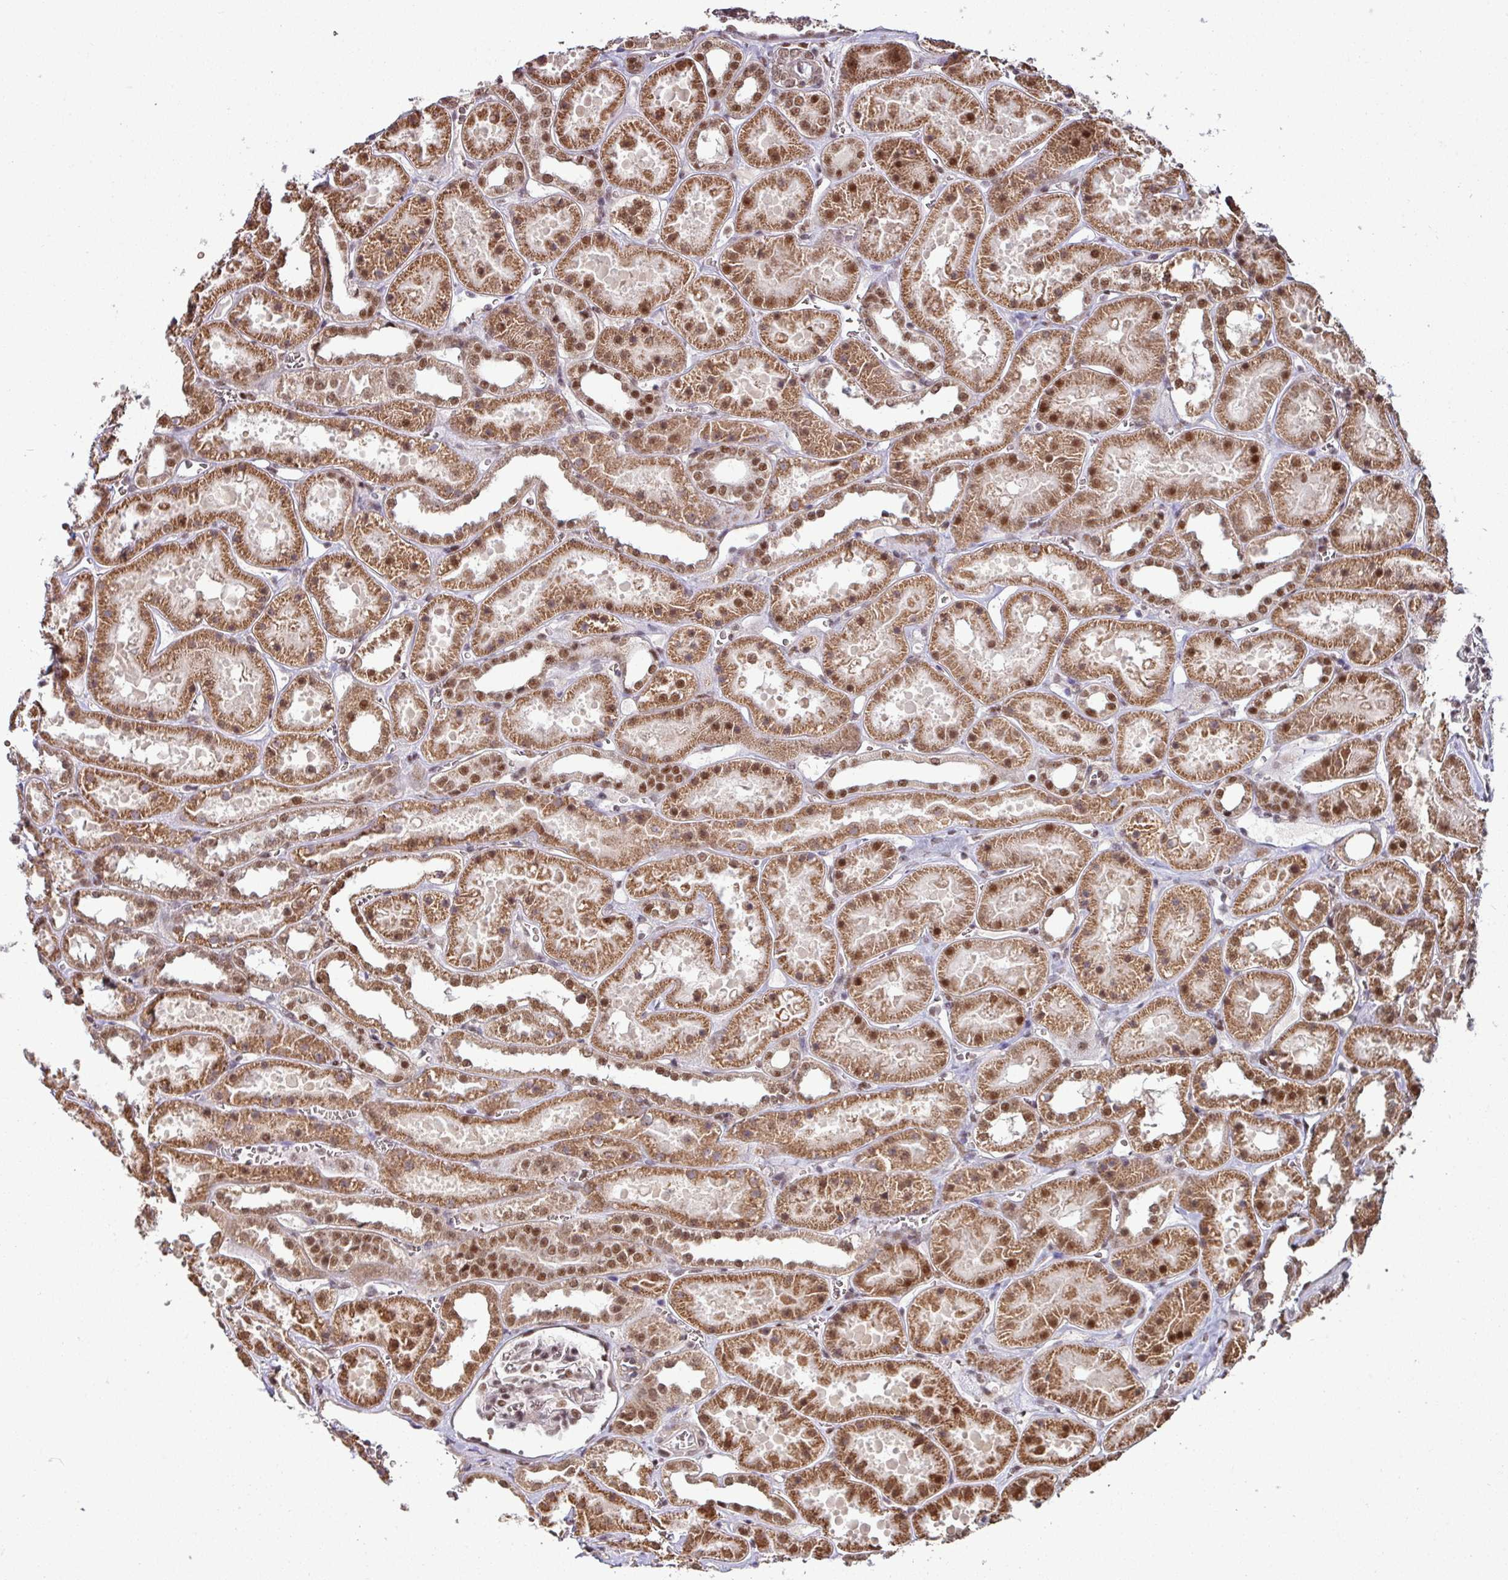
{"staining": {"intensity": "moderate", "quantity": ">75%", "location": "nuclear"}, "tissue": "kidney", "cell_type": "Cells in glomeruli", "image_type": "normal", "snomed": [{"axis": "morphology", "description": "Normal tissue, NOS"}, {"axis": "topography", "description": "Kidney"}], "caption": "This image shows immunohistochemistry (IHC) staining of normal human kidney, with medium moderate nuclear expression in approximately >75% of cells in glomeruli.", "gene": "PHF23", "patient": {"sex": "female", "age": 41}}